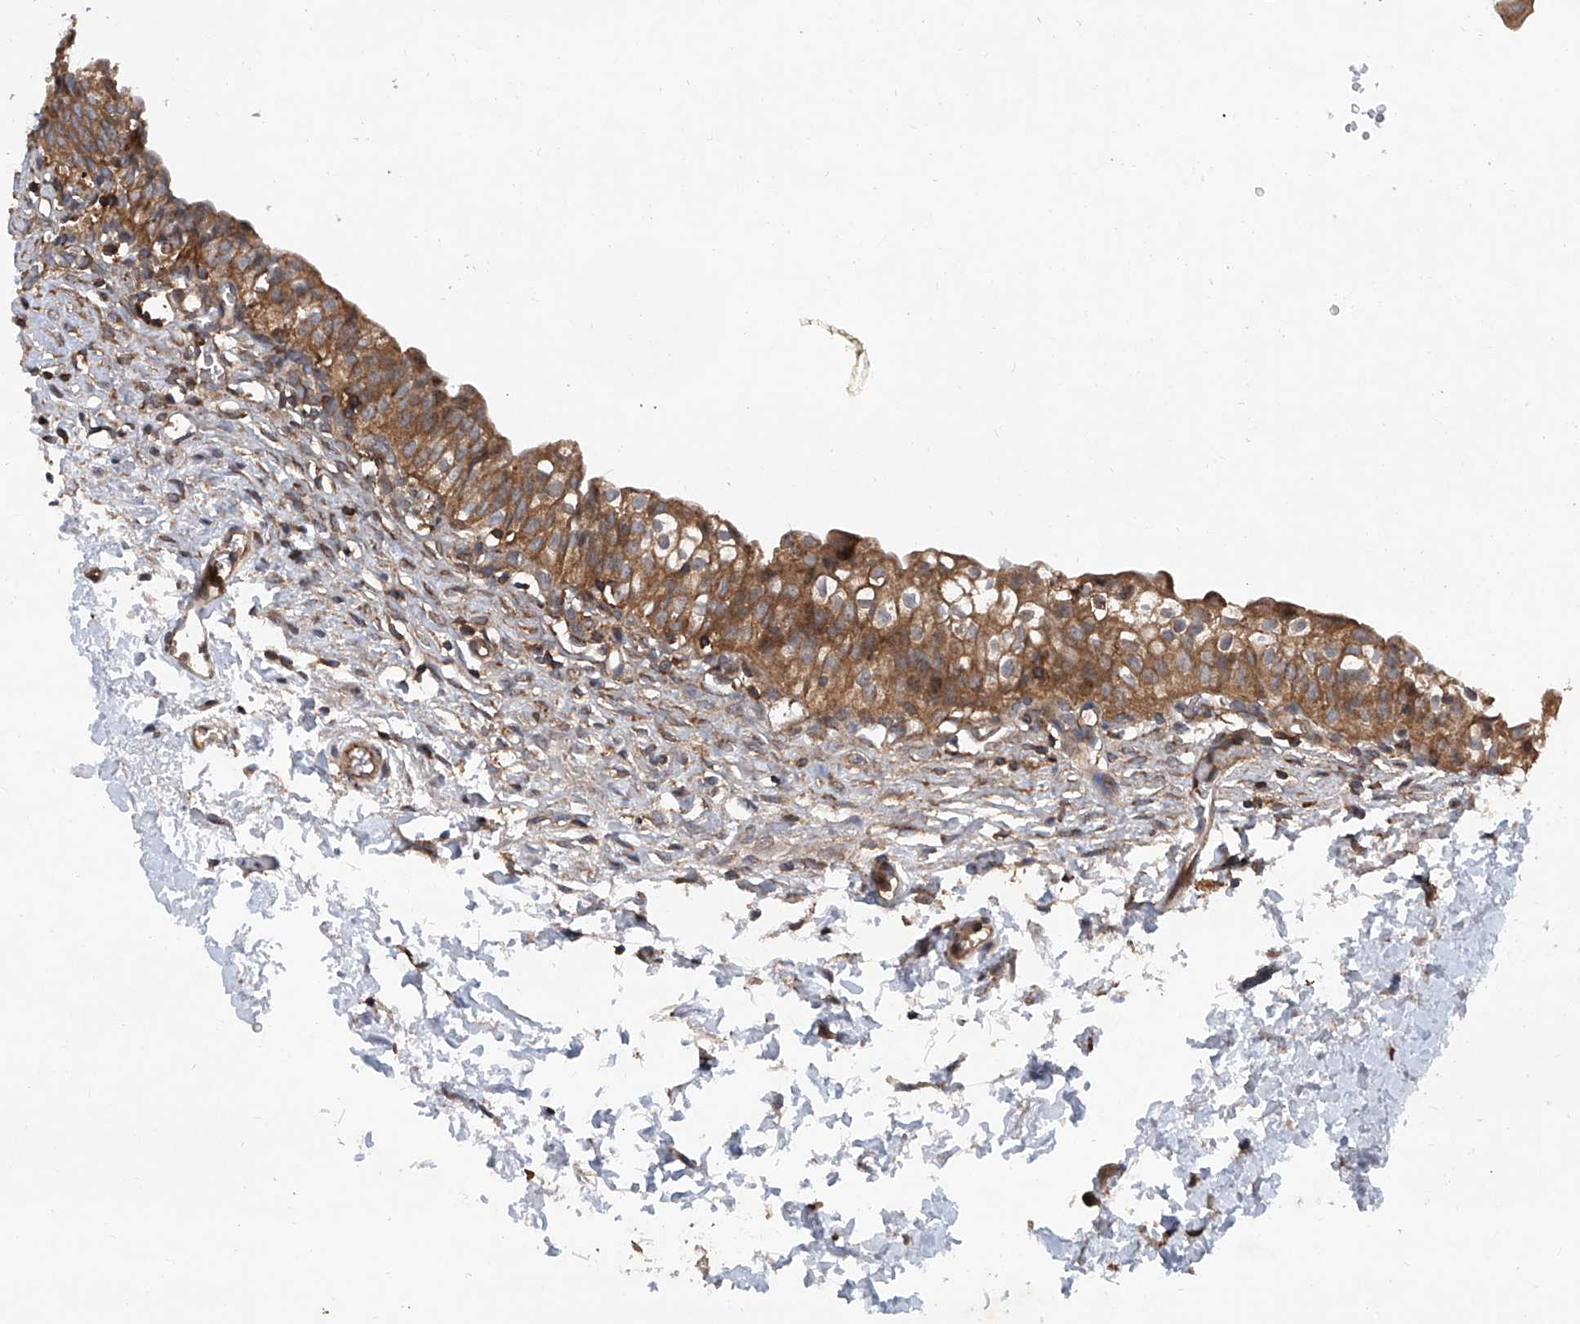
{"staining": {"intensity": "moderate", "quantity": ">75%", "location": "cytoplasmic/membranous"}, "tissue": "urinary bladder", "cell_type": "Urothelial cells", "image_type": "normal", "snomed": [{"axis": "morphology", "description": "Normal tissue, NOS"}, {"axis": "topography", "description": "Urinary bladder"}], "caption": "The photomicrograph shows staining of normal urinary bladder, revealing moderate cytoplasmic/membranous protein expression (brown color) within urothelial cells. The staining was performed using DAB (3,3'-diaminobenzidine) to visualize the protein expression in brown, while the nuclei were stained in blue with hematoxylin (Magnification: 20x).", "gene": "SMAP1", "patient": {"sex": "male", "age": 55}}